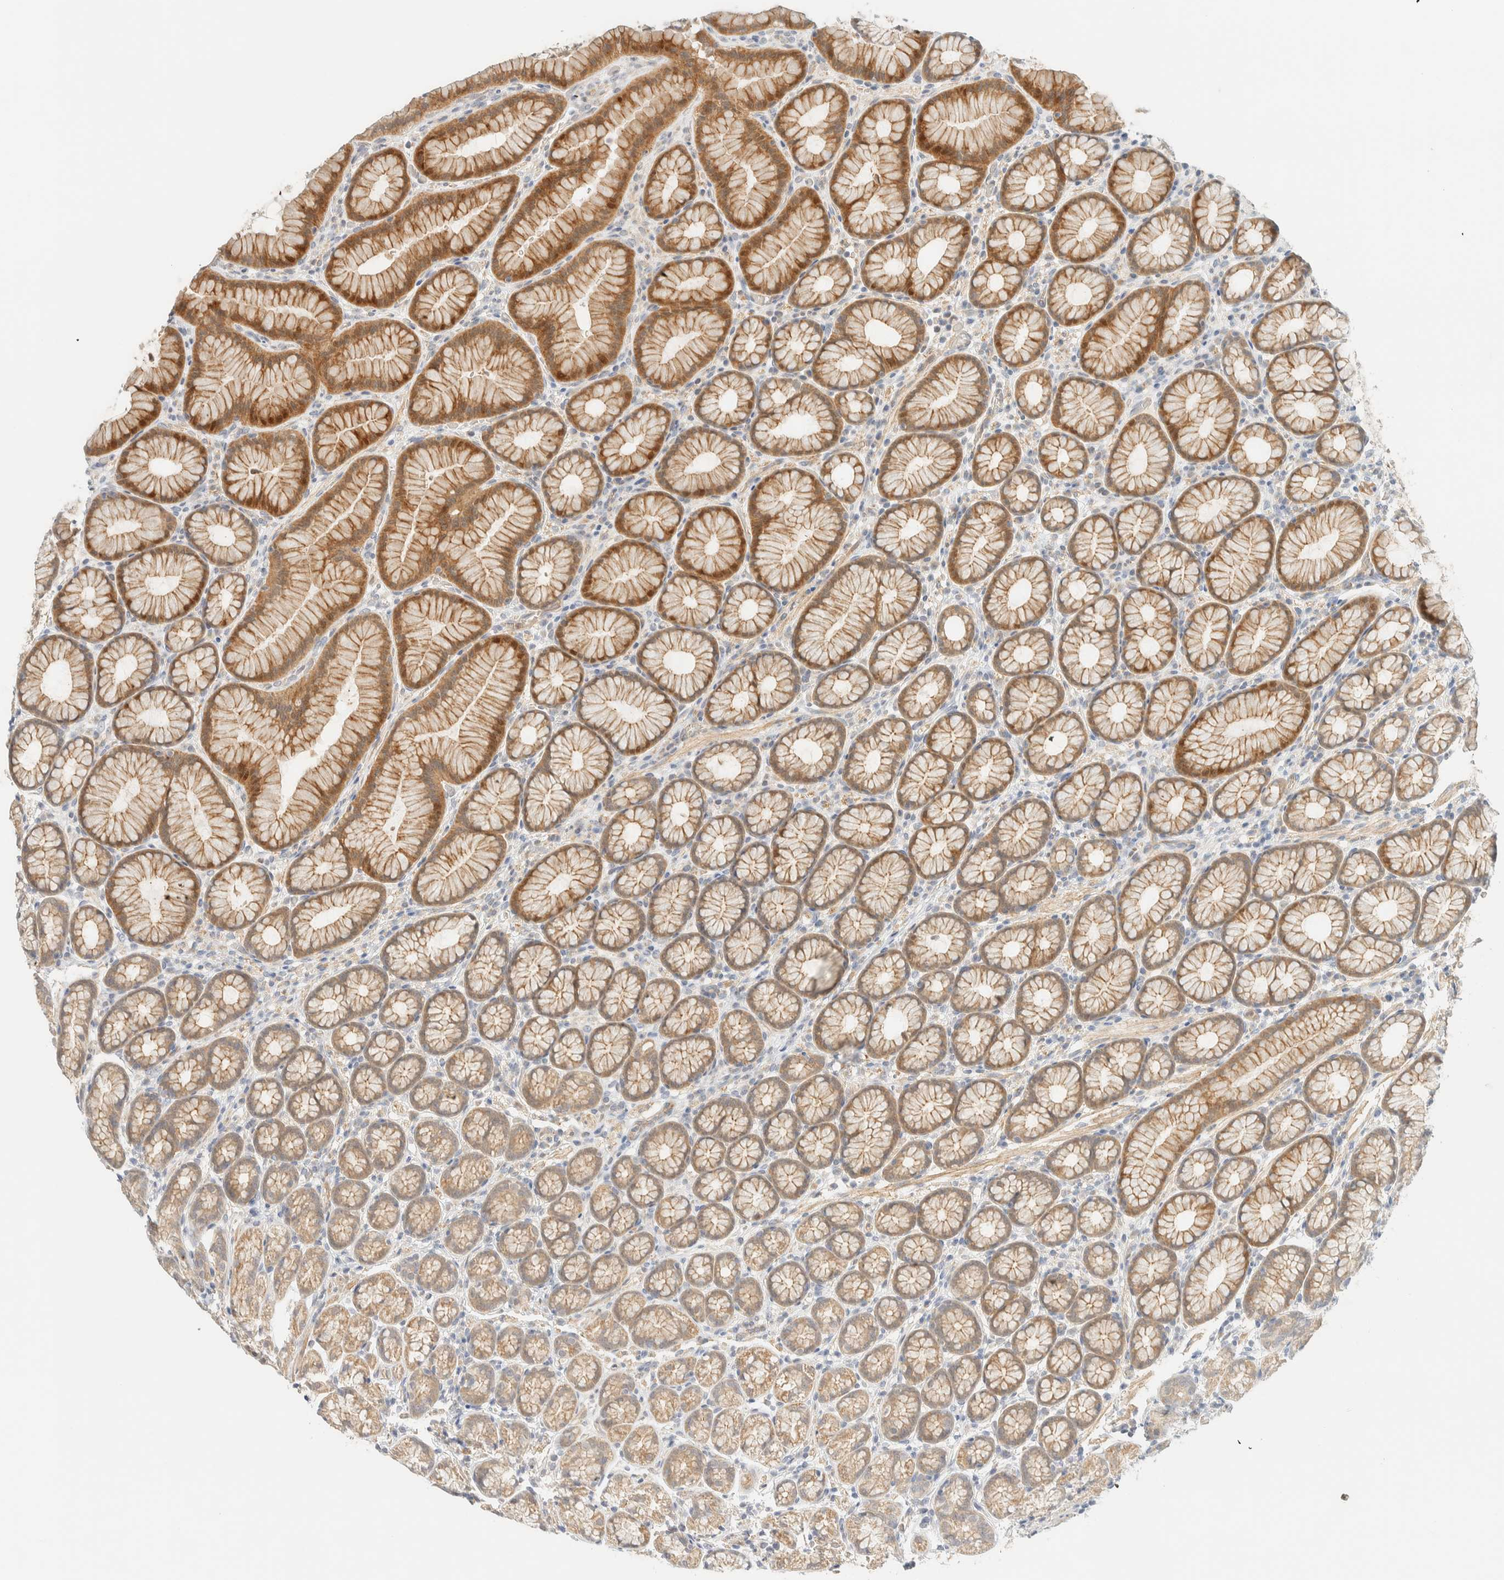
{"staining": {"intensity": "moderate", "quantity": ">75%", "location": "cytoplasmic/membranous"}, "tissue": "stomach", "cell_type": "Glandular cells", "image_type": "normal", "snomed": [{"axis": "morphology", "description": "Normal tissue, NOS"}, {"axis": "topography", "description": "Stomach"}], "caption": "Immunohistochemical staining of benign human stomach exhibits >75% levels of moderate cytoplasmic/membranous protein staining in approximately >75% of glandular cells.", "gene": "TNK1", "patient": {"sex": "male", "age": 42}}